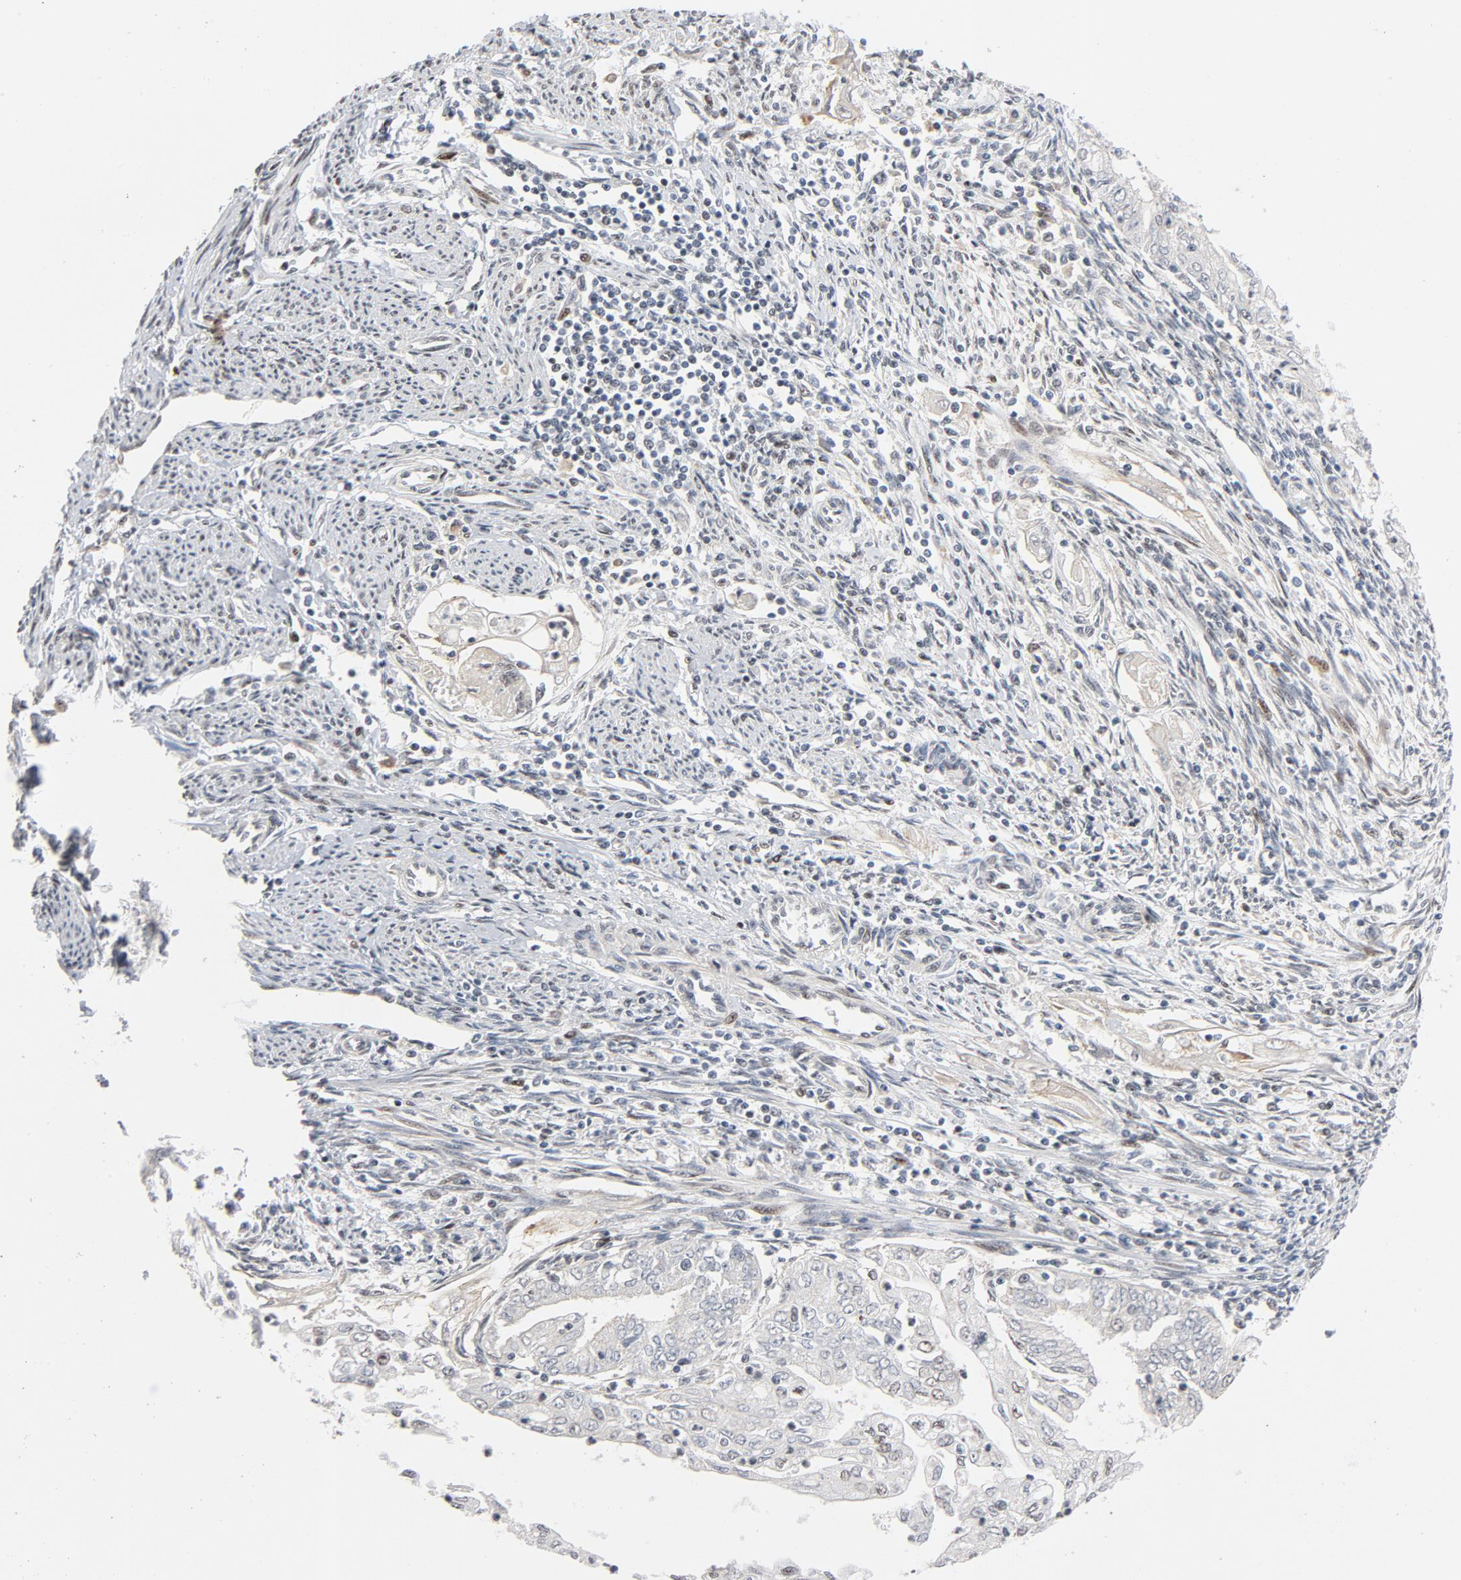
{"staining": {"intensity": "weak", "quantity": "<25%", "location": "cytoplasmic/membranous"}, "tissue": "endometrial cancer", "cell_type": "Tumor cells", "image_type": "cancer", "snomed": [{"axis": "morphology", "description": "Adenocarcinoma, NOS"}, {"axis": "topography", "description": "Endometrium"}], "caption": "Immunohistochemistry photomicrograph of neoplastic tissue: human adenocarcinoma (endometrial) stained with DAB (3,3'-diaminobenzidine) demonstrates no significant protein staining in tumor cells.", "gene": "FSCB", "patient": {"sex": "female", "age": 75}}